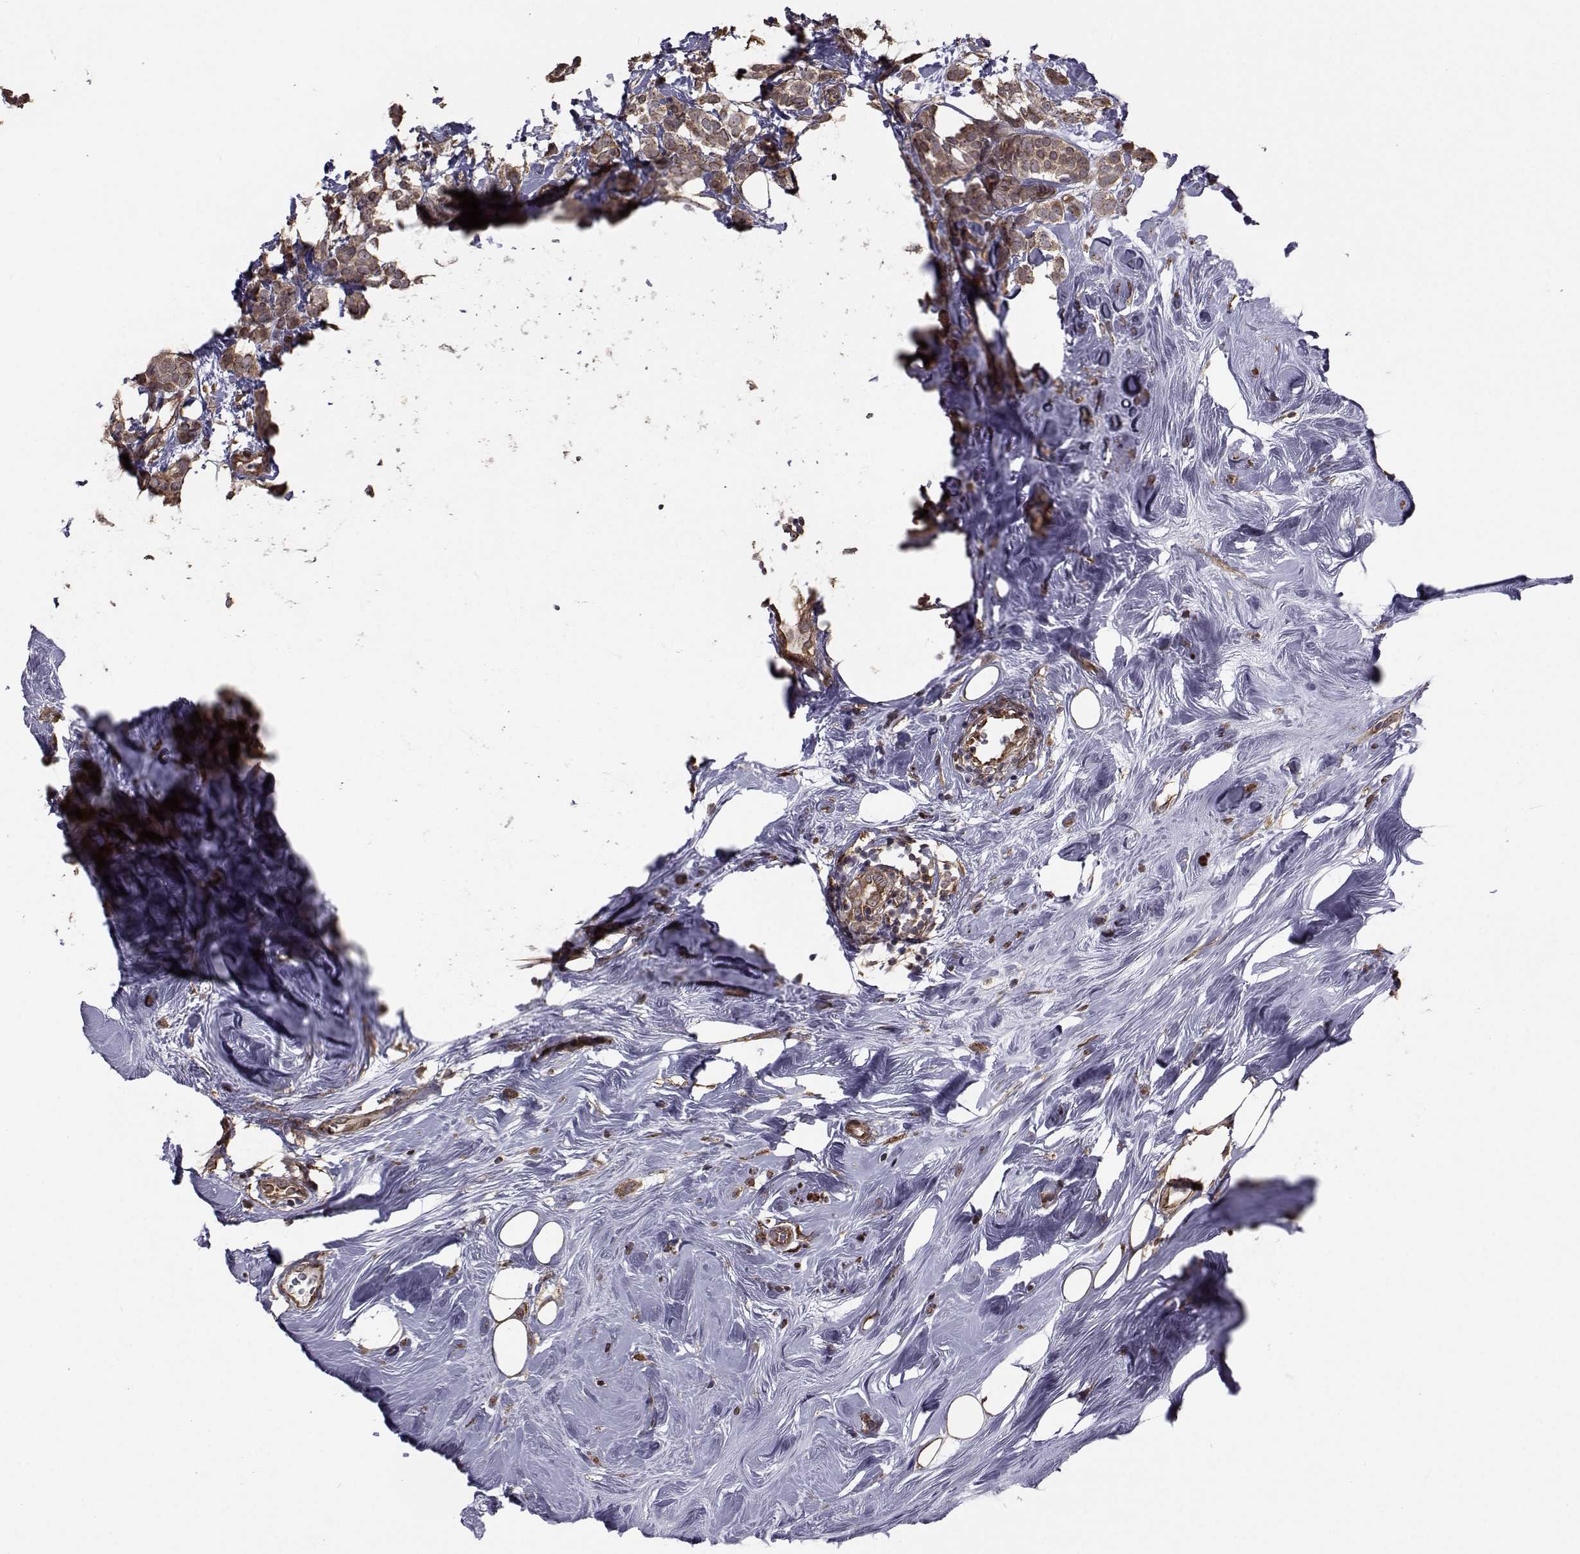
{"staining": {"intensity": "moderate", "quantity": ">75%", "location": "cytoplasmic/membranous"}, "tissue": "breast cancer", "cell_type": "Tumor cells", "image_type": "cancer", "snomed": [{"axis": "morphology", "description": "Lobular carcinoma"}, {"axis": "topography", "description": "Breast"}], "caption": "A micrograph of lobular carcinoma (breast) stained for a protein demonstrates moderate cytoplasmic/membranous brown staining in tumor cells.", "gene": "TRIP10", "patient": {"sex": "female", "age": 49}}